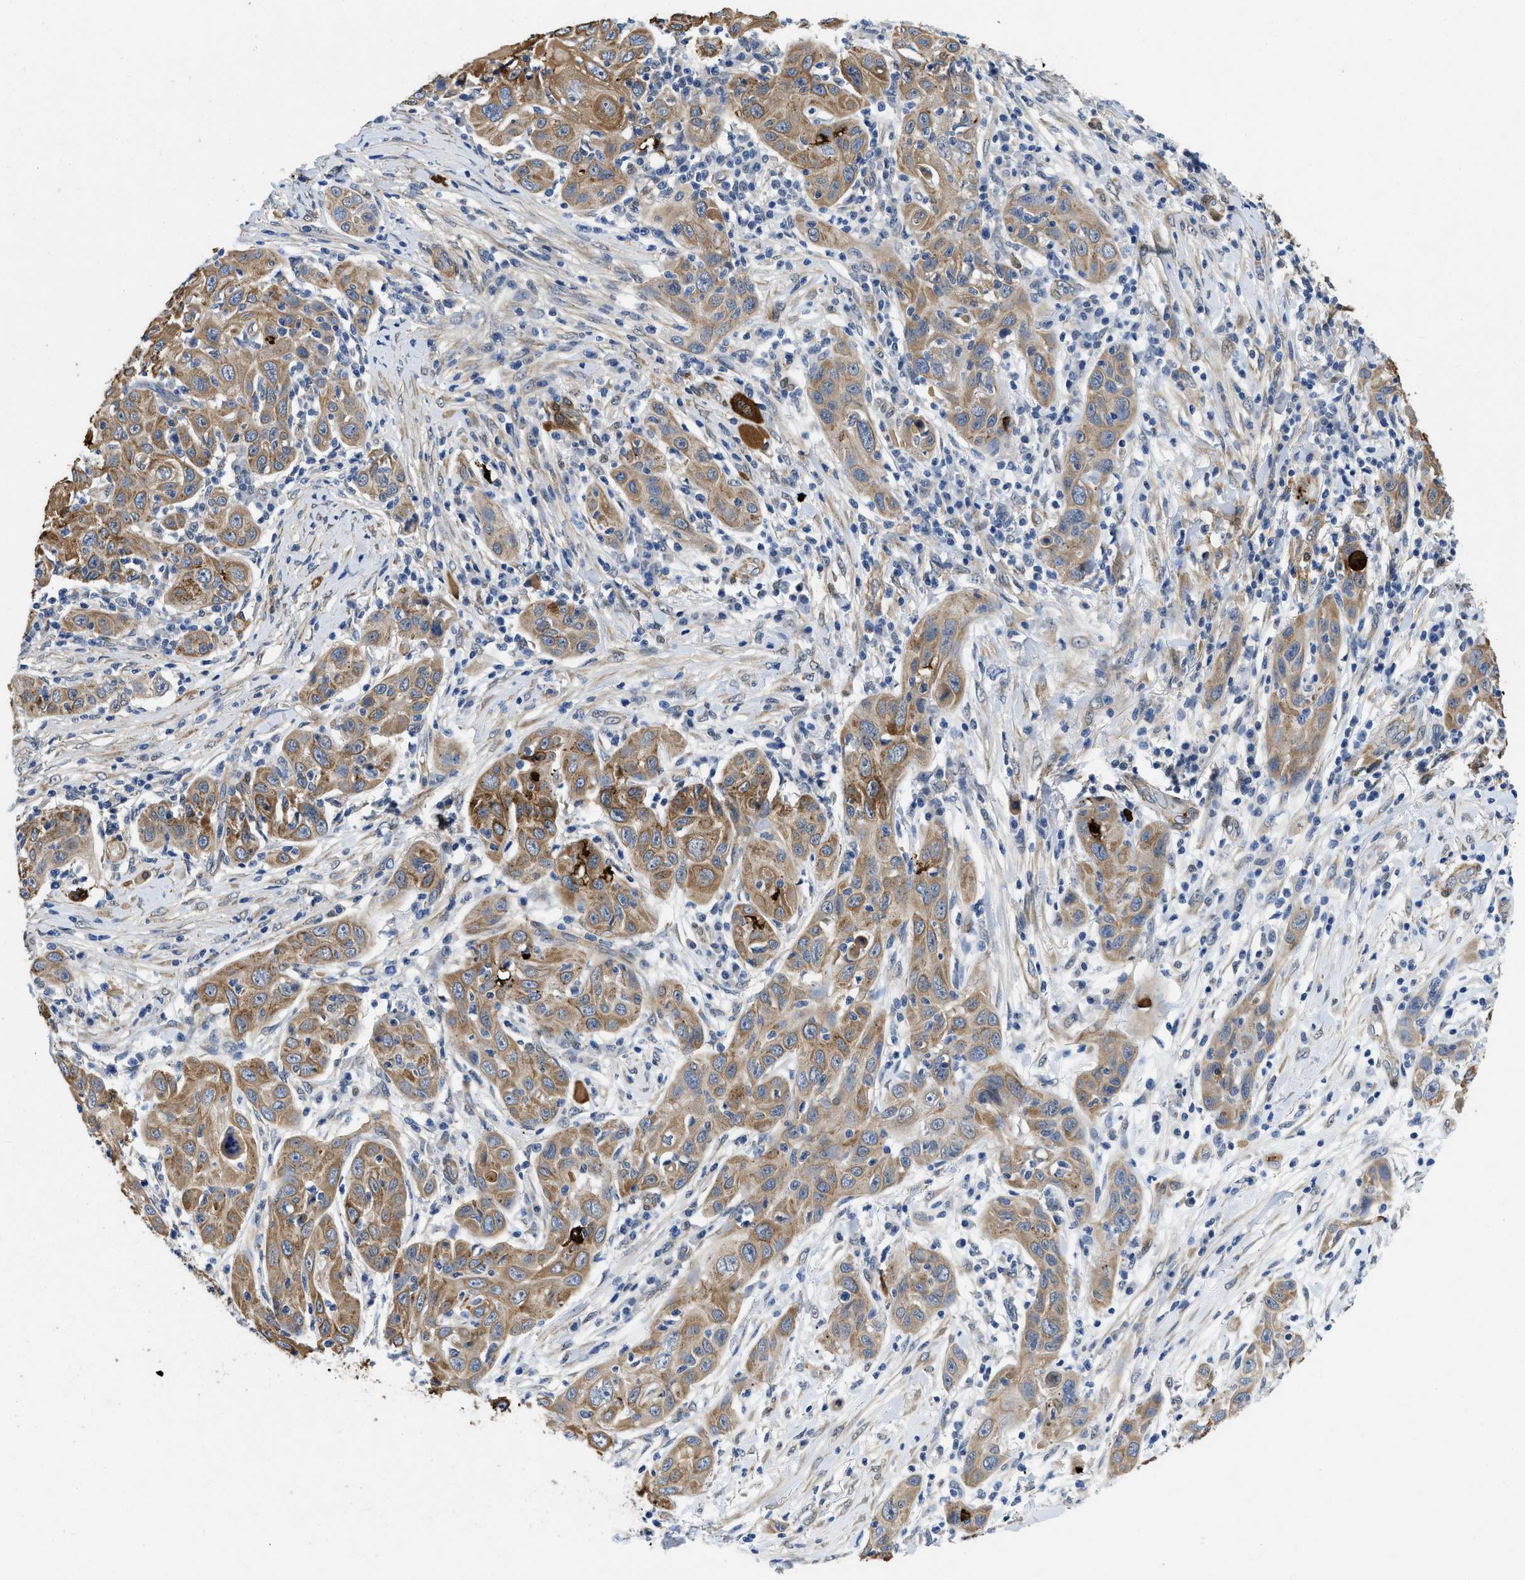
{"staining": {"intensity": "moderate", "quantity": ">75%", "location": "cytoplasmic/membranous"}, "tissue": "skin cancer", "cell_type": "Tumor cells", "image_type": "cancer", "snomed": [{"axis": "morphology", "description": "Squamous cell carcinoma, NOS"}, {"axis": "topography", "description": "Skin"}], "caption": "This photomicrograph demonstrates IHC staining of squamous cell carcinoma (skin), with medium moderate cytoplasmic/membranous expression in approximately >75% of tumor cells.", "gene": "RAPH1", "patient": {"sex": "female", "age": 88}}